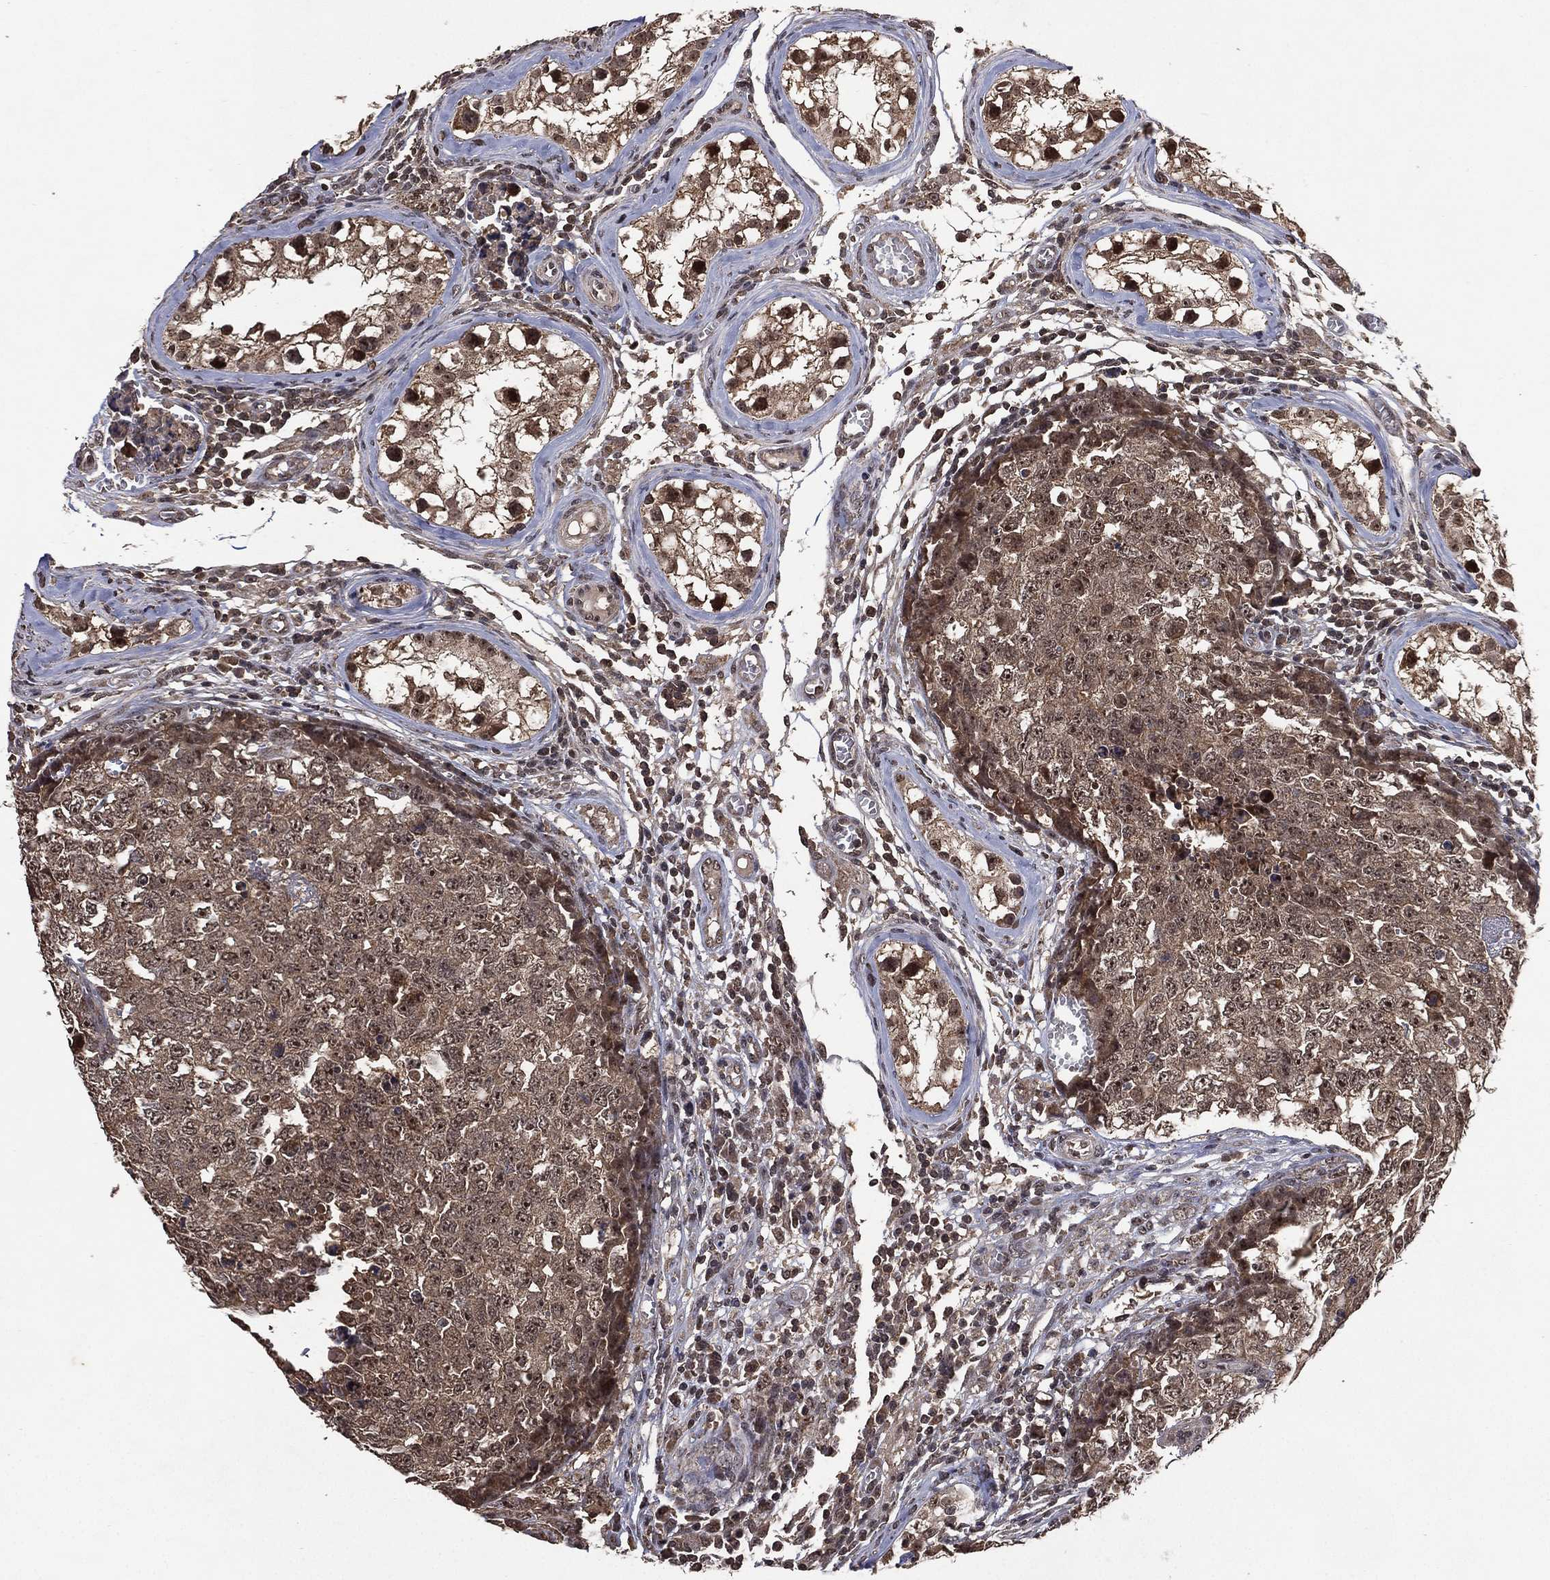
{"staining": {"intensity": "moderate", "quantity": ">75%", "location": "cytoplasmic/membranous,nuclear"}, "tissue": "testis cancer", "cell_type": "Tumor cells", "image_type": "cancer", "snomed": [{"axis": "morphology", "description": "Carcinoma, Embryonal, NOS"}, {"axis": "topography", "description": "Testis"}], "caption": "Testis cancer (embryonal carcinoma) stained with DAB immunohistochemistry shows medium levels of moderate cytoplasmic/membranous and nuclear expression in about >75% of tumor cells.", "gene": "NELFCD", "patient": {"sex": "male", "age": 23}}